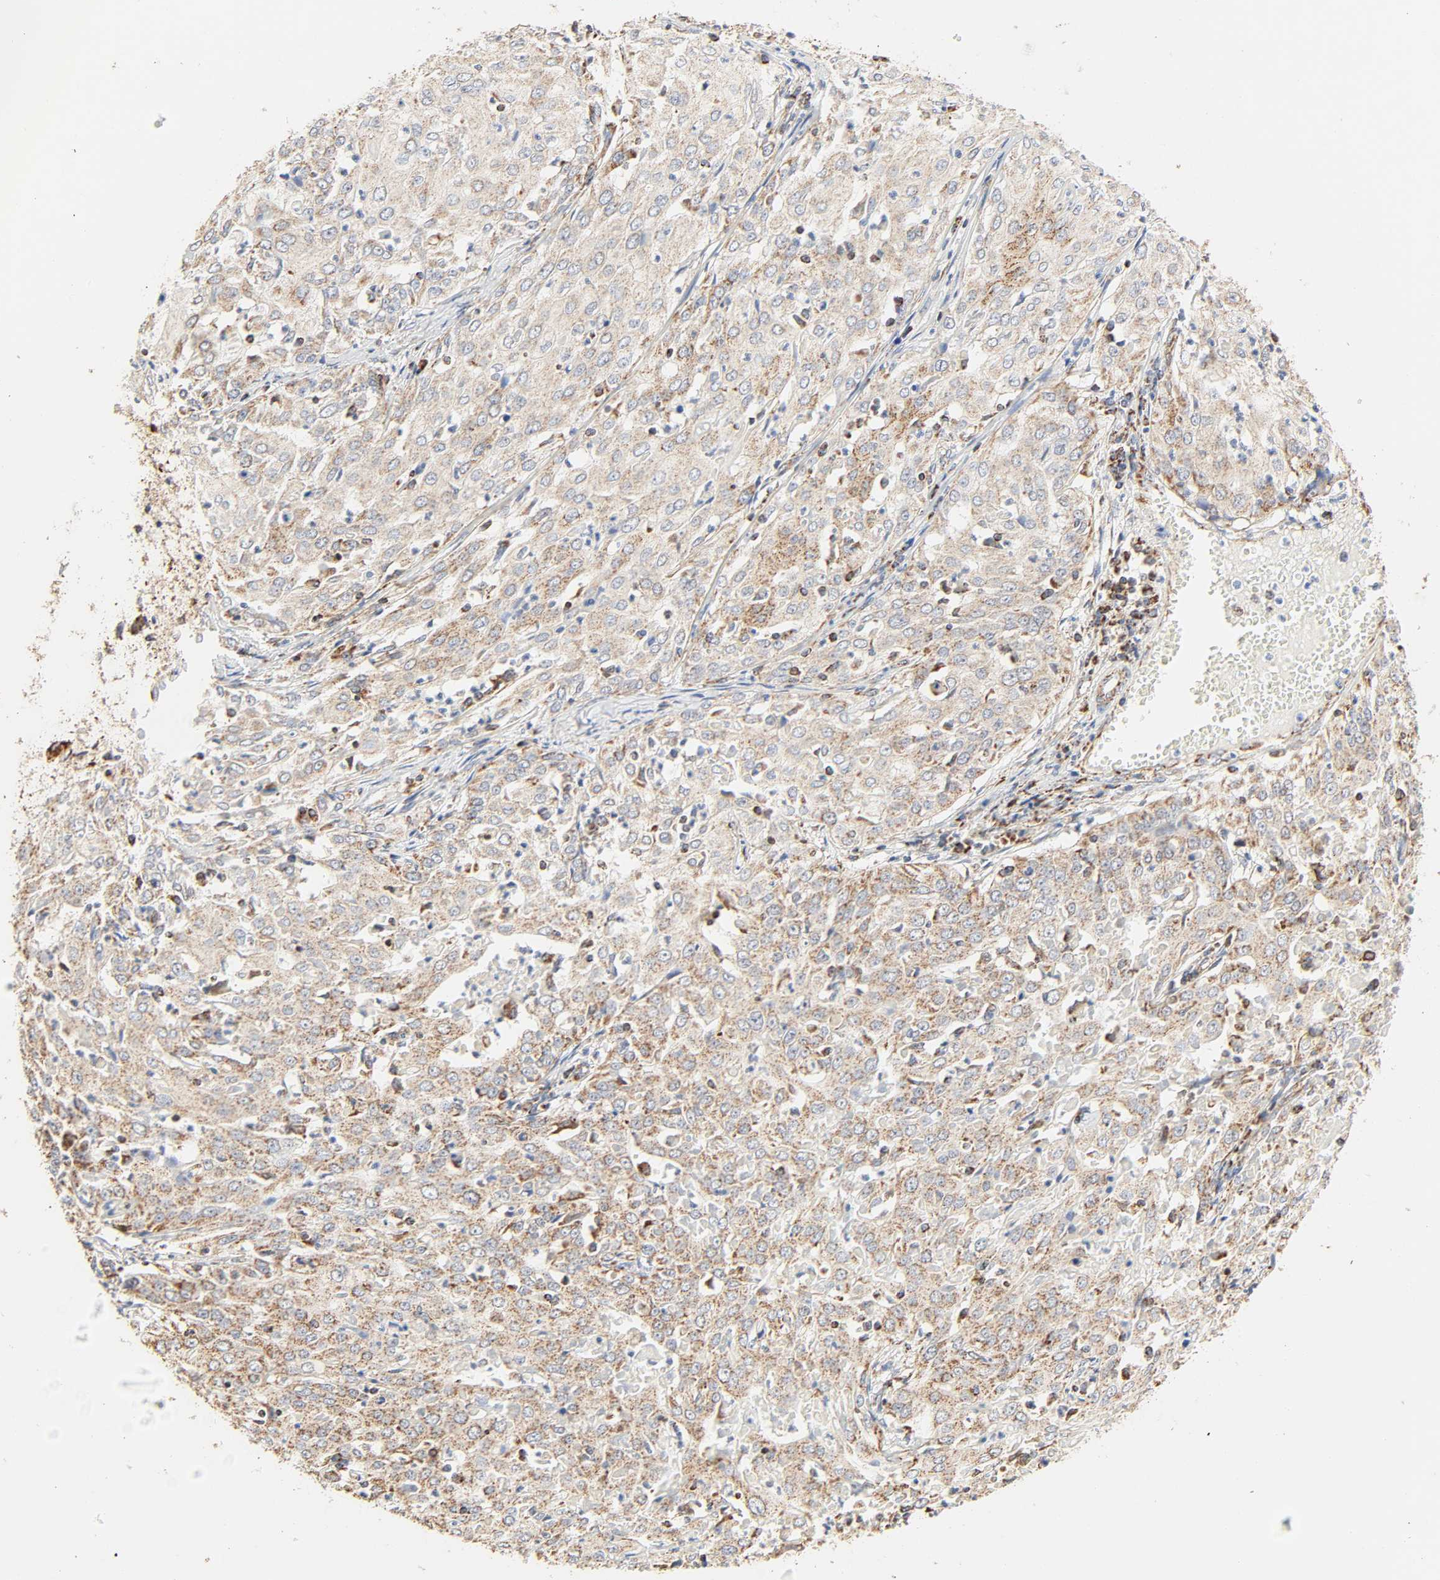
{"staining": {"intensity": "moderate", "quantity": ">75%", "location": "cytoplasmic/membranous"}, "tissue": "cervical cancer", "cell_type": "Tumor cells", "image_type": "cancer", "snomed": [{"axis": "morphology", "description": "Squamous cell carcinoma, NOS"}, {"axis": "topography", "description": "Cervix"}], "caption": "Cervical cancer was stained to show a protein in brown. There is medium levels of moderate cytoplasmic/membranous staining in approximately >75% of tumor cells.", "gene": "ZMAT5", "patient": {"sex": "female", "age": 39}}